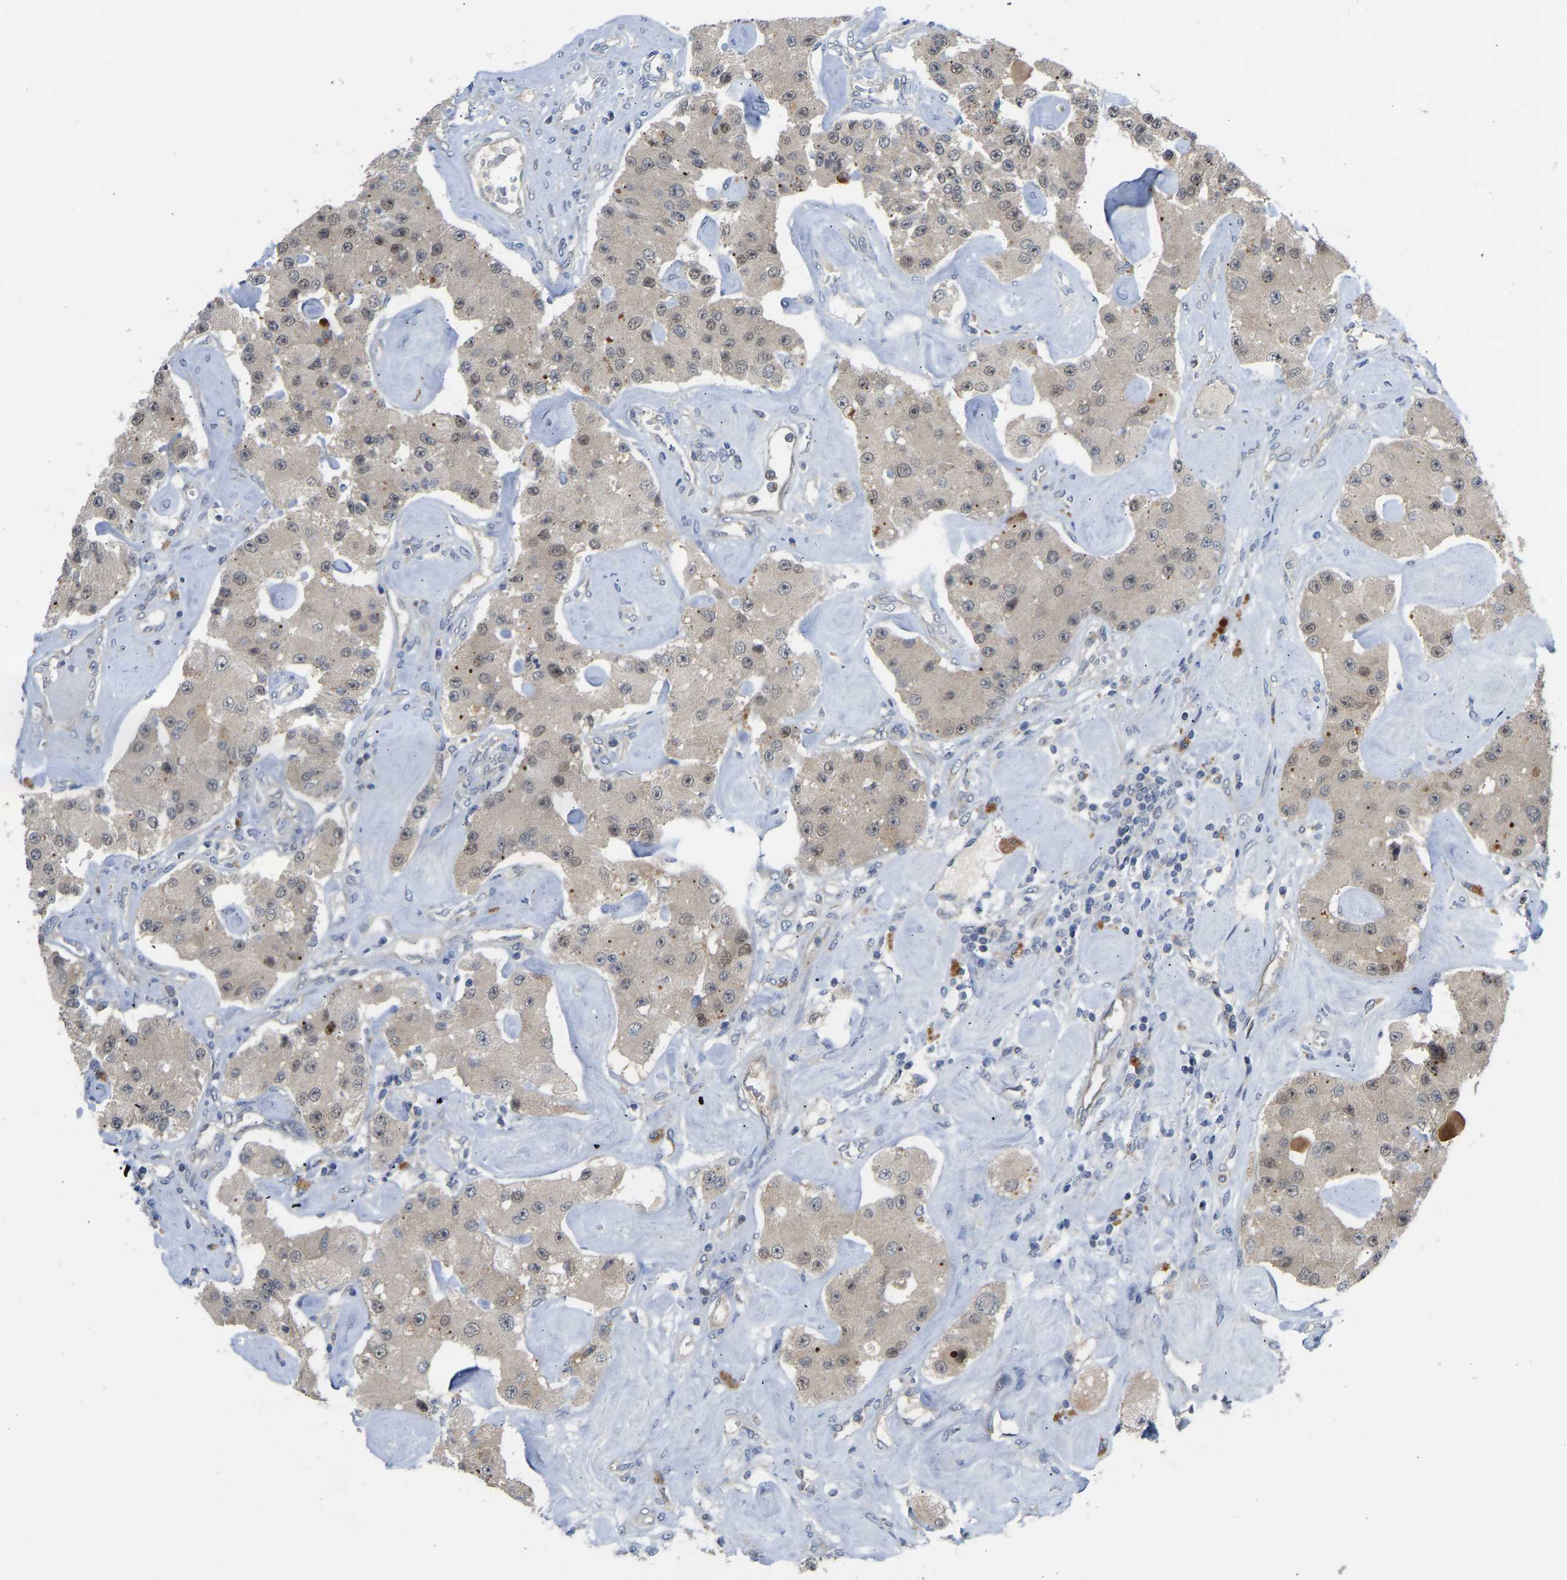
{"staining": {"intensity": "weak", "quantity": "<25%", "location": "cytoplasmic/membranous,nuclear"}, "tissue": "carcinoid", "cell_type": "Tumor cells", "image_type": "cancer", "snomed": [{"axis": "morphology", "description": "Carcinoid, malignant, NOS"}, {"axis": "topography", "description": "Pancreas"}], "caption": "A micrograph of malignant carcinoid stained for a protein reveals no brown staining in tumor cells.", "gene": "ZNF251", "patient": {"sex": "male", "age": 41}}